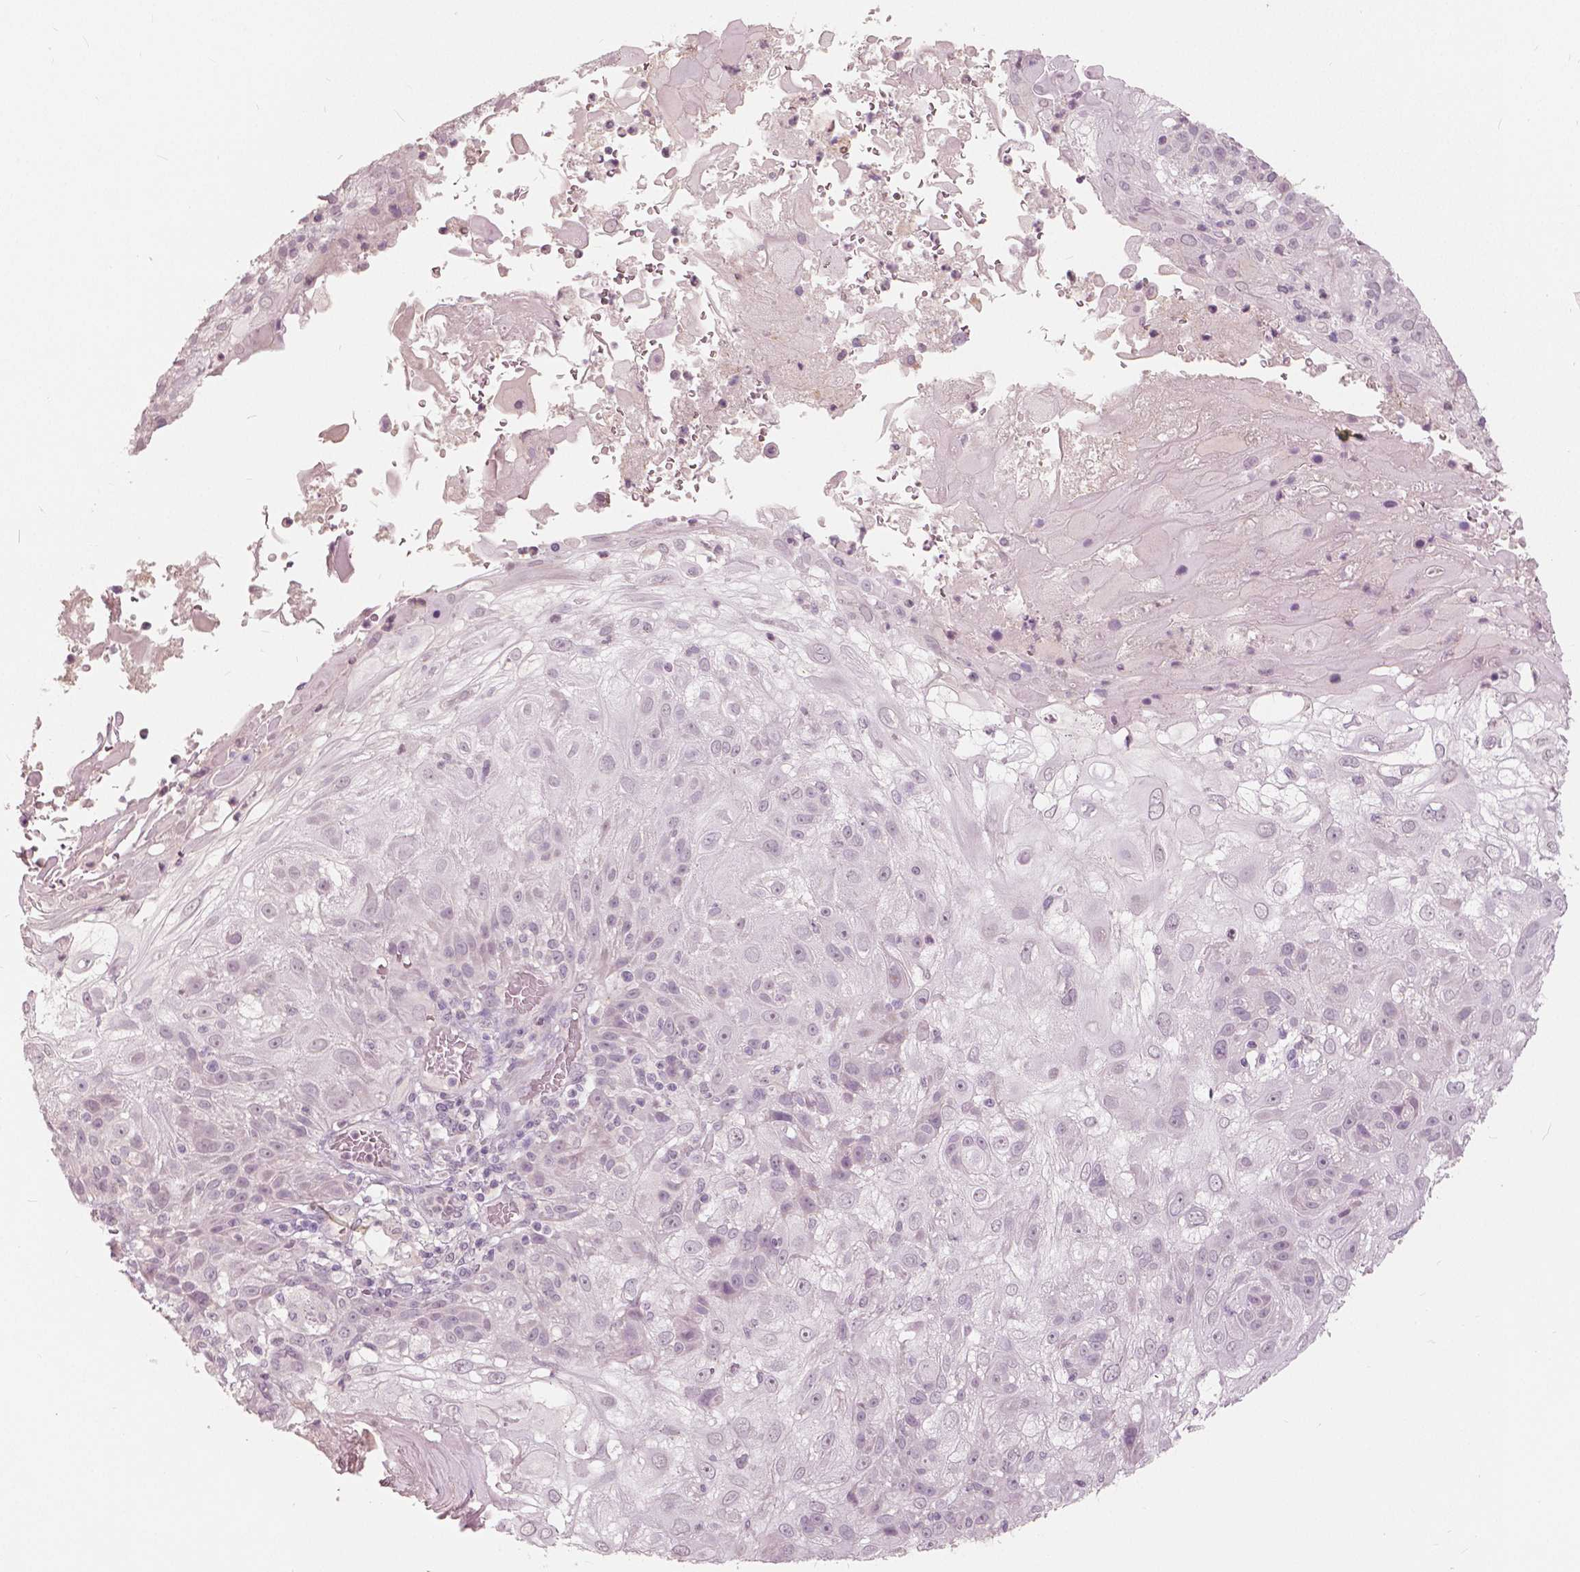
{"staining": {"intensity": "negative", "quantity": "none", "location": "none"}, "tissue": "skin cancer", "cell_type": "Tumor cells", "image_type": "cancer", "snomed": [{"axis": "morphology", "description": "Normal tissue, NOS"}, {"axis": "morphology", "description": "Squamous cell carcinoma, NOS"}, {"axis": "topography", "description": "Skin"}], "caption": "An image of human skin squamous cell carcinoma is negative for staining in tumor cells.", "gene": "NANOG", "patient": {"sex": "female", "age": 83}}